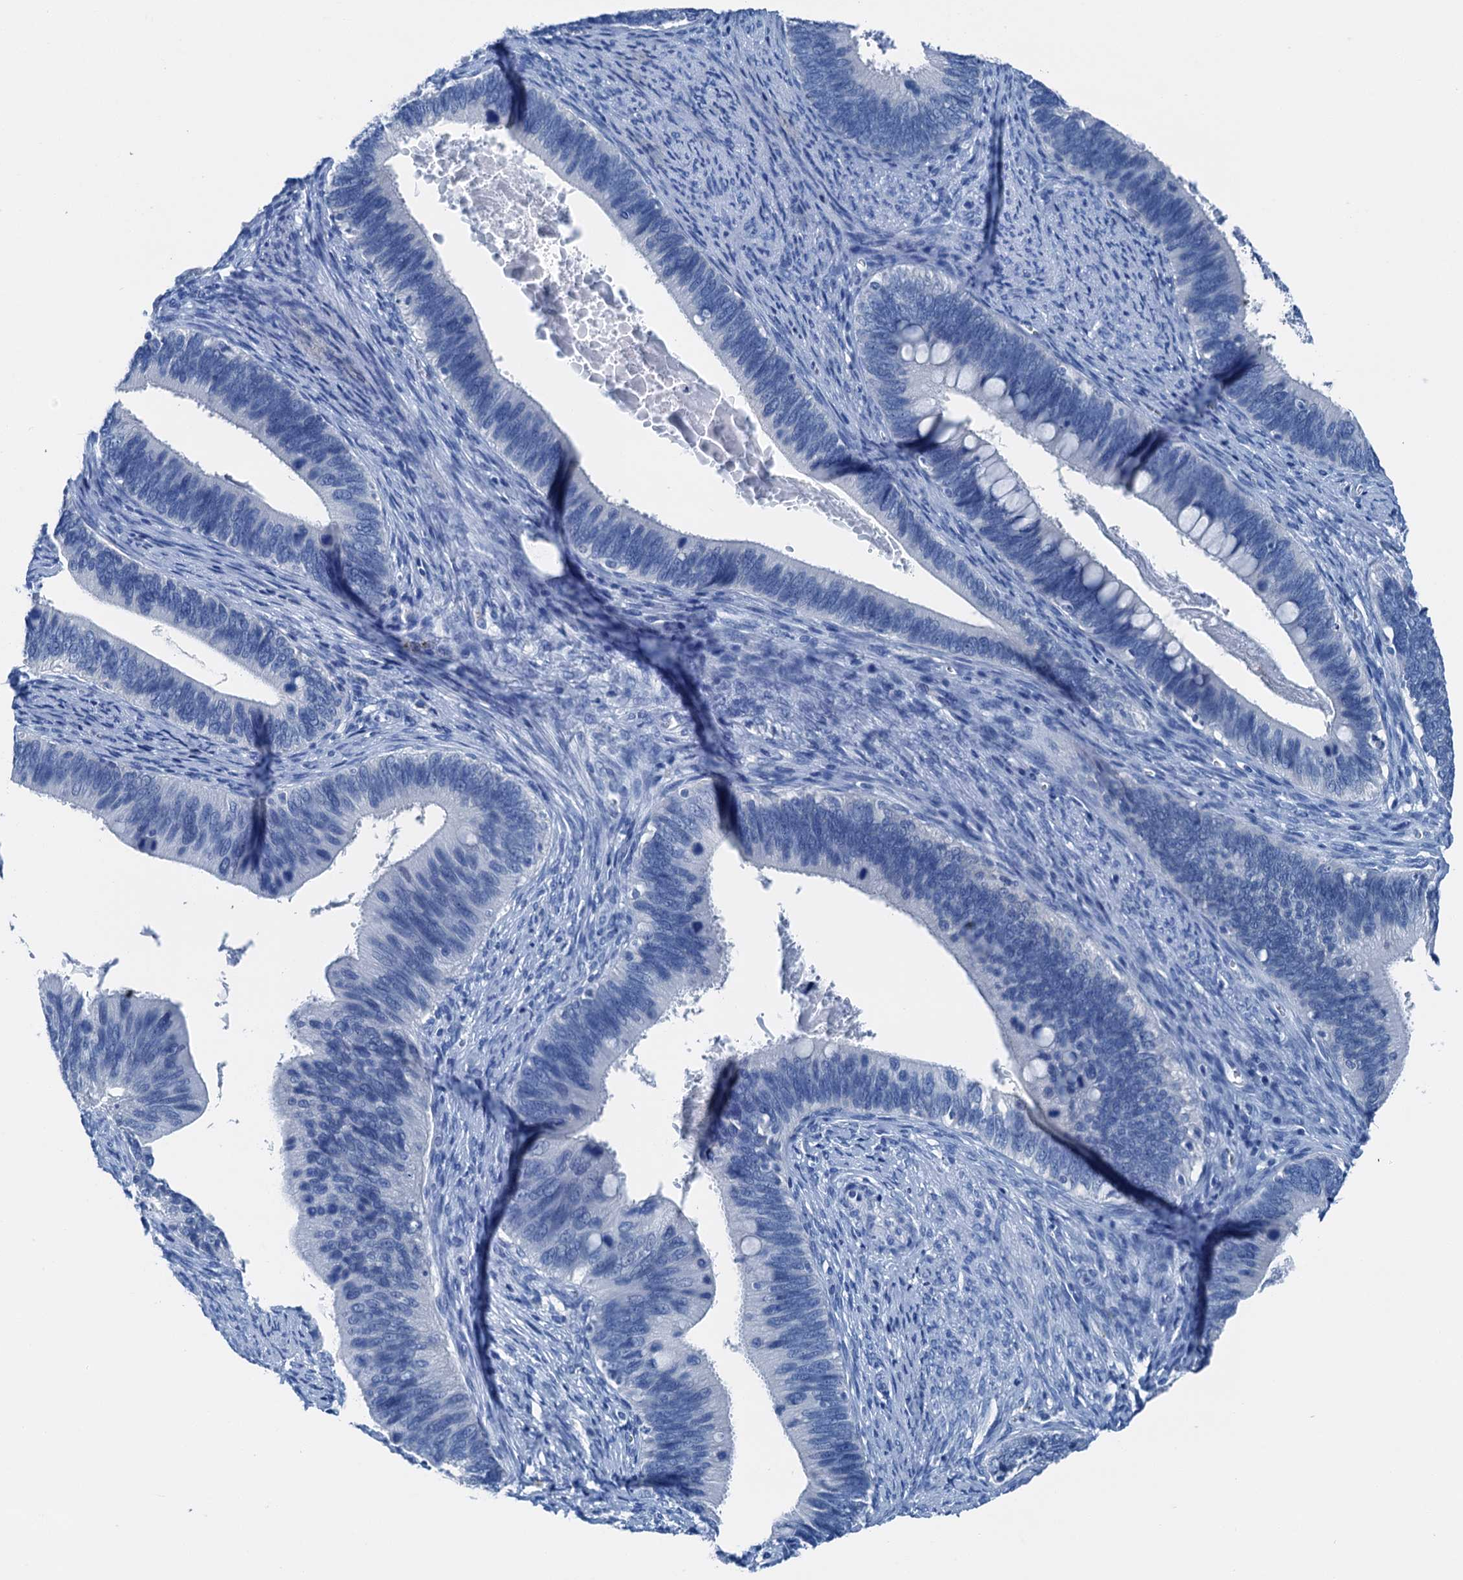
{"staining": {"intensity": "negative", "quantity": "none", "location": "none"}, "tissue": "cervical cancer", "cell_type": "Tumor cells", "image_type": "cancer", "snomed": [{"axis": "morphology", "description": "Adenocarcinoma, NOS"}, {"axis": "topography", "description": "Cervix"}], "caption": "Tumor cells are negative for protein expression in human cervical cancer.", "gene": "CBLN3", "patient": {"sex": "female", "age": 42}}